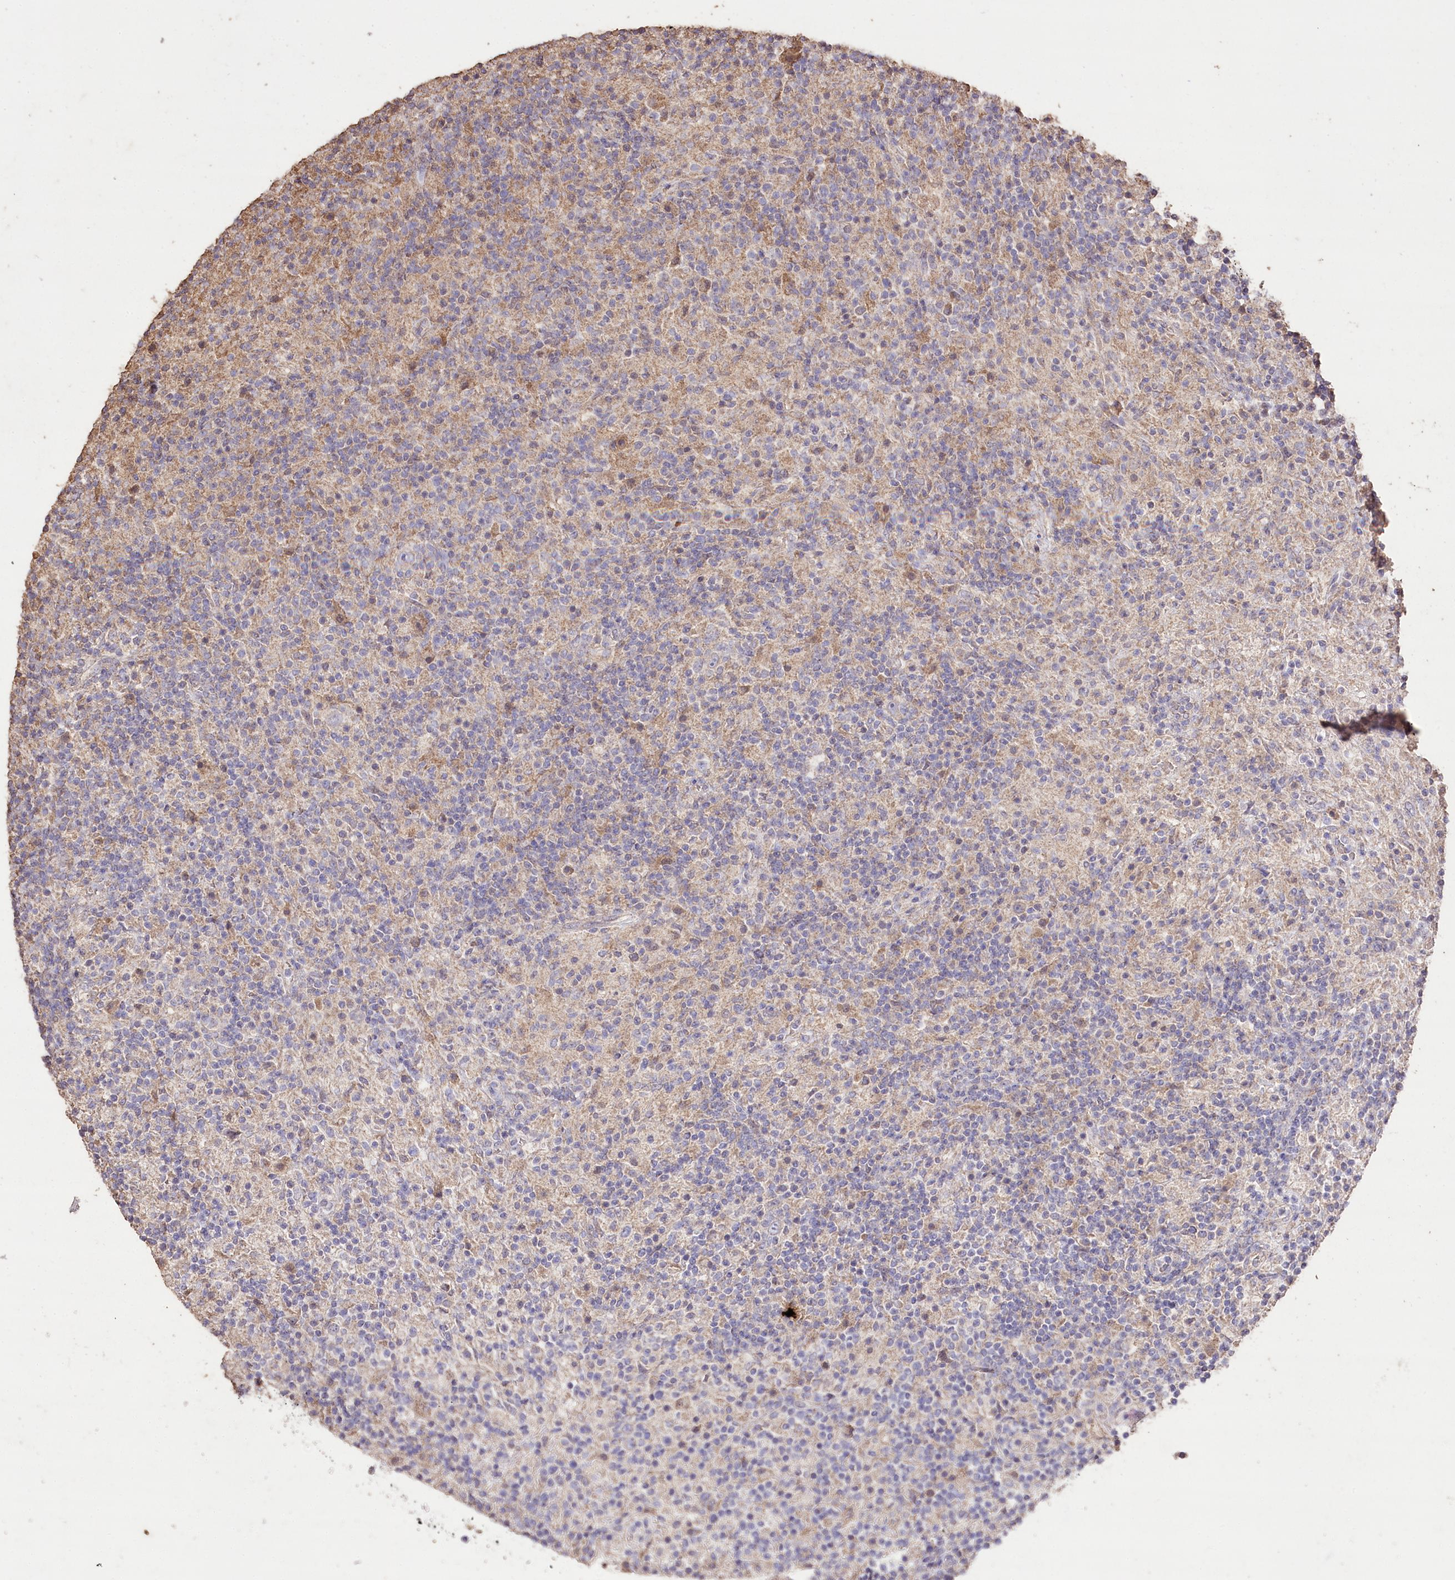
{"staining": {"intensity": "negative", "quantity": "none", "location": "none"}, "tissue": "lymphoma", "cell_type": "Tumor cells", "image_type": "cancer", "snomed": [{"axis": "morphology", "description": "Hodgkin's disease, NOS"}, {"axis": "topography", "description": "Lymph node"}], "caption": "IHC image of lymphoma stained for a protein (brown), which reveals no positivity in tumor cells. Brightfield microscopy of IHC stained with DAB (brown) and hematoxylin (blue), captured at high magnification.", "gene": "IREB2", "patient": {"sex": "male", "age": 70}}